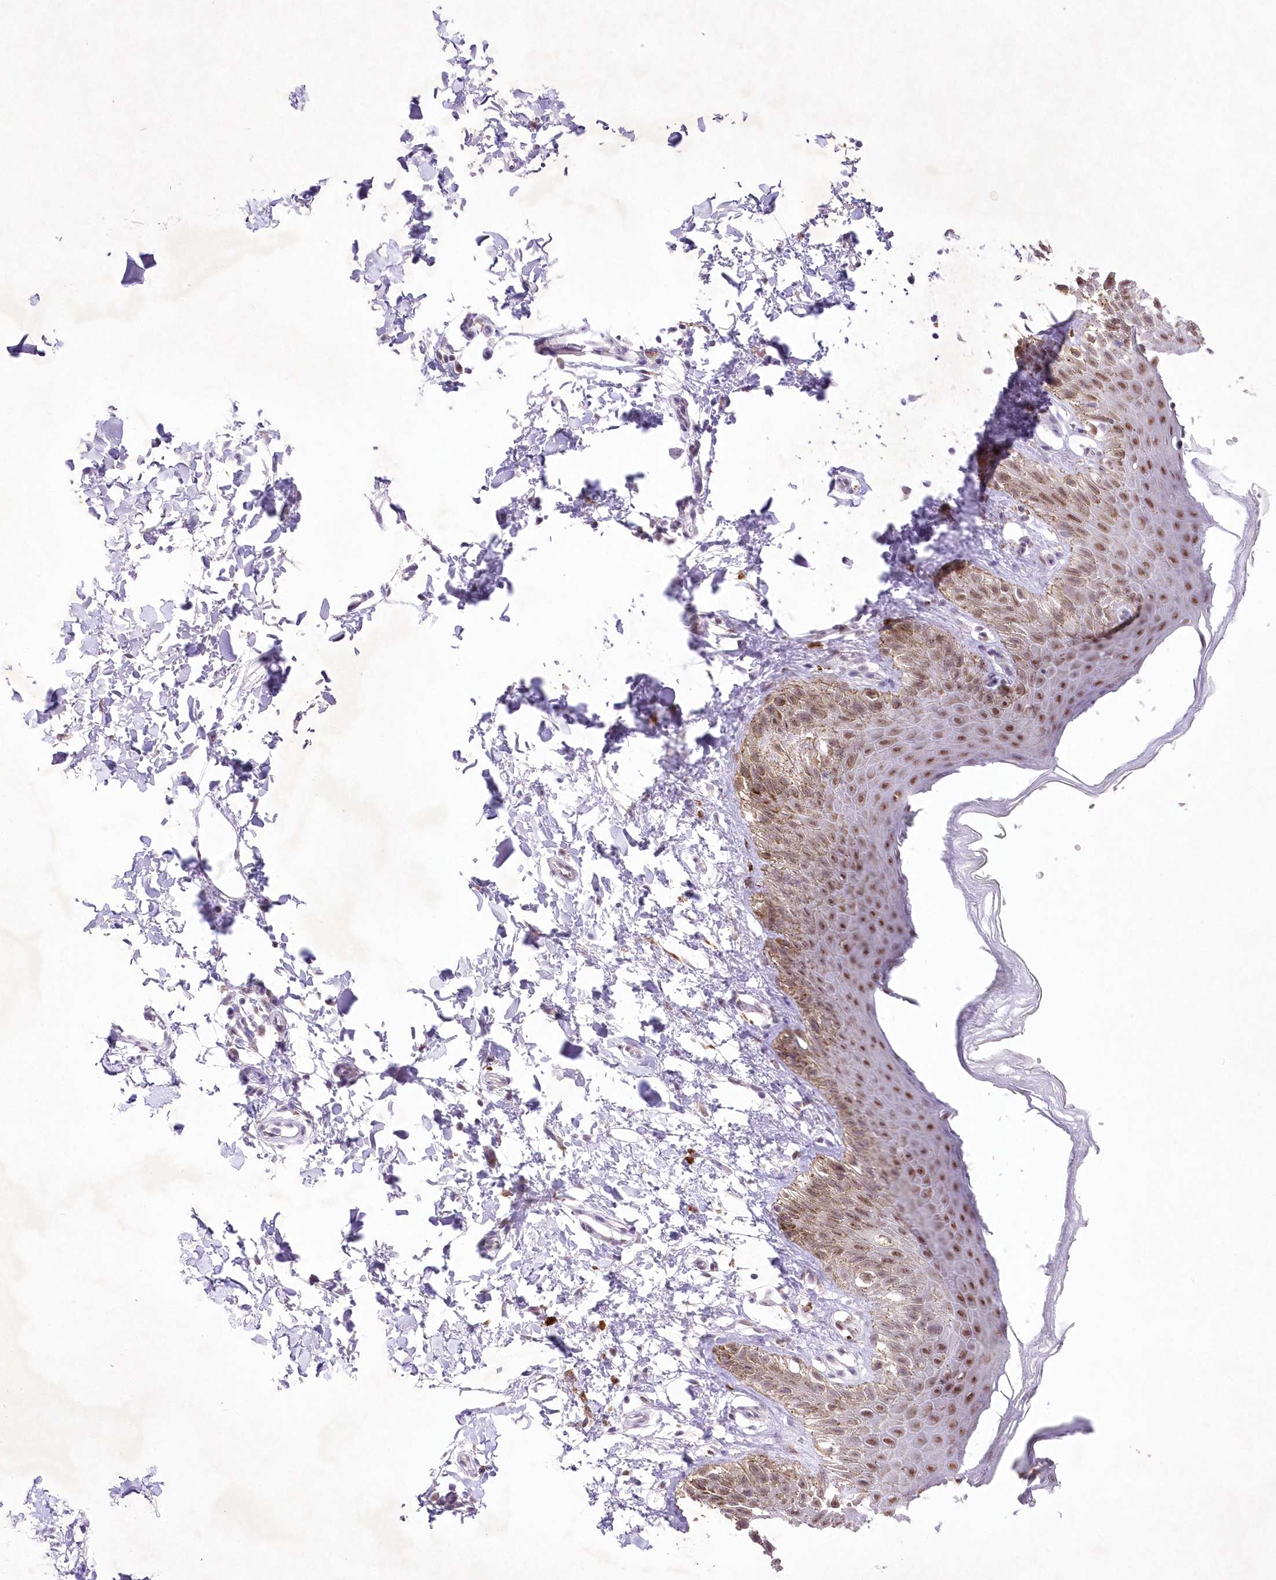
{"staining": {"intensity": "moderate", "quantity": ">75%", "location": "cytoplasmic/membranous,nuclear"}, "tissue": "skin", "cell_type": "Epidermal cells", "image_type": "normal", "snomed": [{"axis": "morphology", "description": "Normal tissue, NOS"}, {"axis": "topography", "description": "Anal"}], "caption": "Immunohistochemical staining of normal skin exhibits medium levels of moderate cytoplasmic/membranous,nuclear staining in about >75% of epidermal cells.", "gene": "ENSG00000275740", "patient": {"sex": "male", "age": 44}}